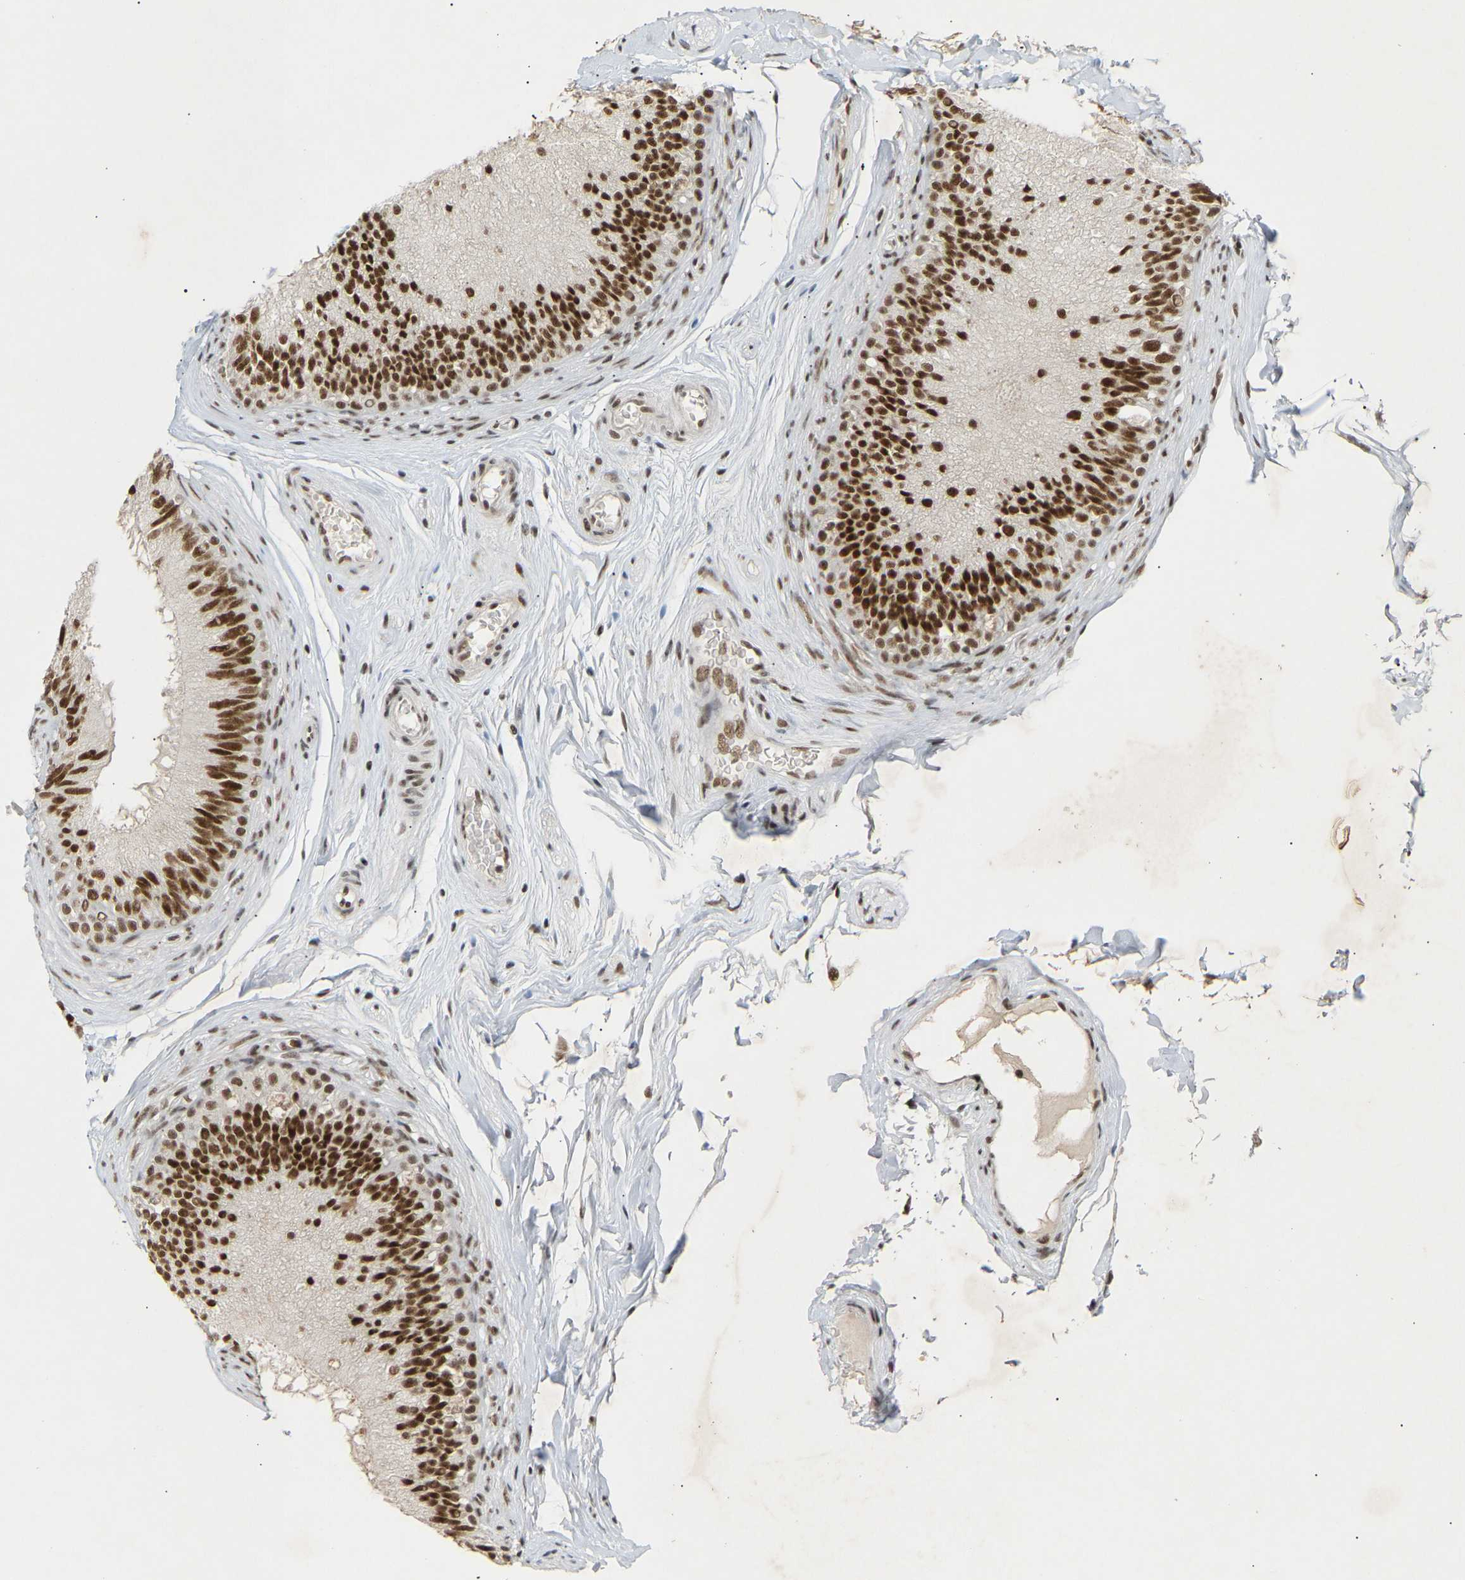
{"staining": {"intensity": "strong", "quantity": ">75%", "location": "nuclear"}, "tissue": "epididymis", "cell_type": "Glandular cells", "image_type": "normal", "snomed": [{"axis": "morphology", "description": "Normal tissue, NOS"}, {"axis": "topography", "description": "Testis"}, {"axis": "topography", "description": "Epididymis"}], "caption": "Epididymis stained for a protein (brown) demonstrates strong nuclear positive expression in approximately >75% of glandular cells.", "gene": "NELFB", "patient": {"sex": "male", "age": 36}}